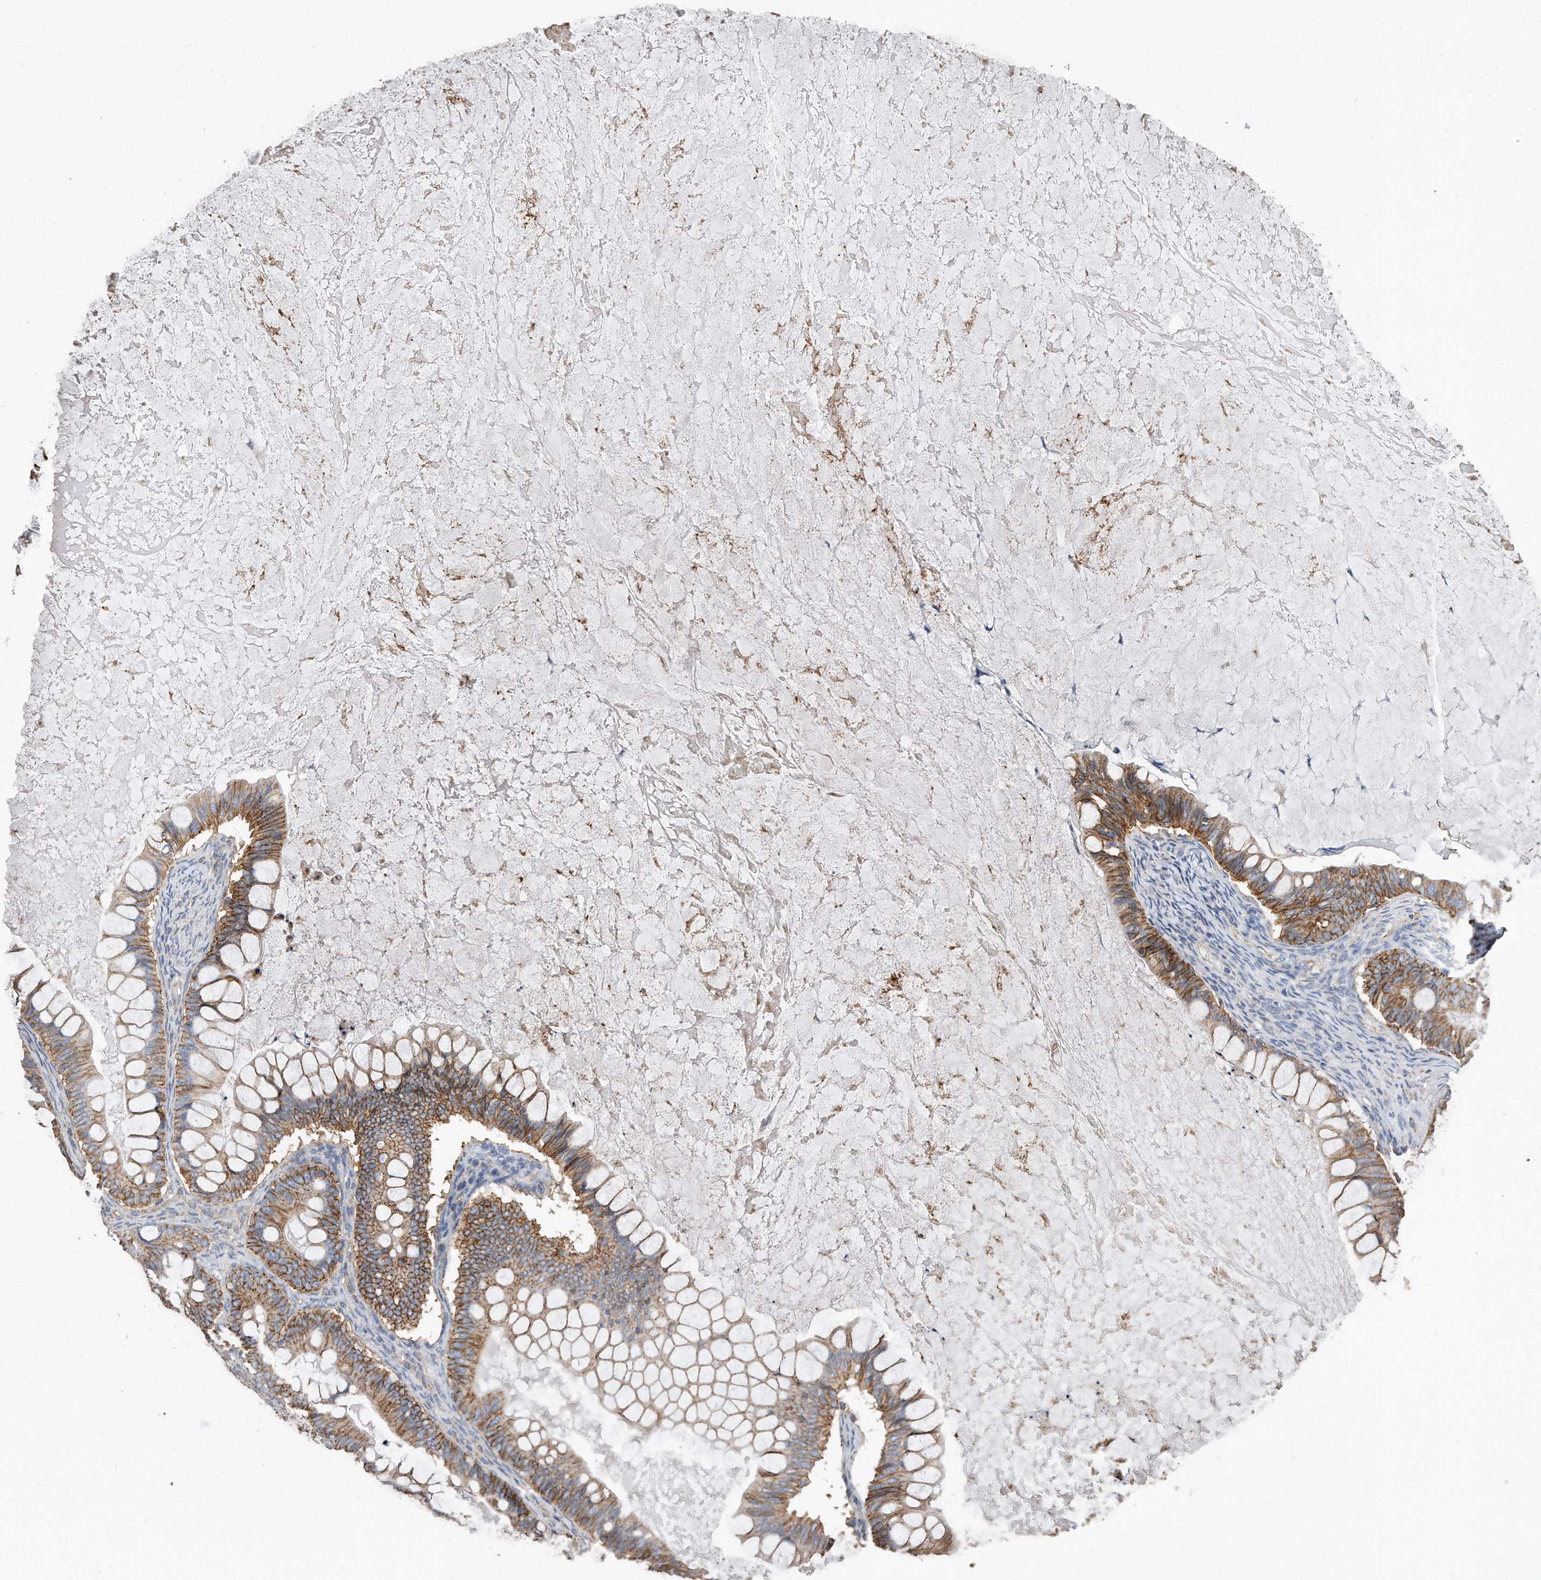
{"staining": {"intensity": "moderate", "quantity": ">75%", "location": "cytoplasmic/membranous"}, "tissue": "ovarian cancer", "cell_type": "Tumor cells", "image_type": "cancer", "snomed": [{"axis": "morphology", "description": "Cystadenocarcinoma, mucinous, NOS"}, {"axis": "topography", "description": "Ovary"}], "caption": "A micrograph of human mucinous cystadenocarcinoma (ovarian) stained for a protein shows moderate cytoplasmic/membranous brown staining in tumor cells. Using DAB (brown) and hematoxylin (blue) stains, captured at high magnification using brightfield microscopy.", "gene": "CDCP1", "patient": {"sex": "female", "age": 61}}